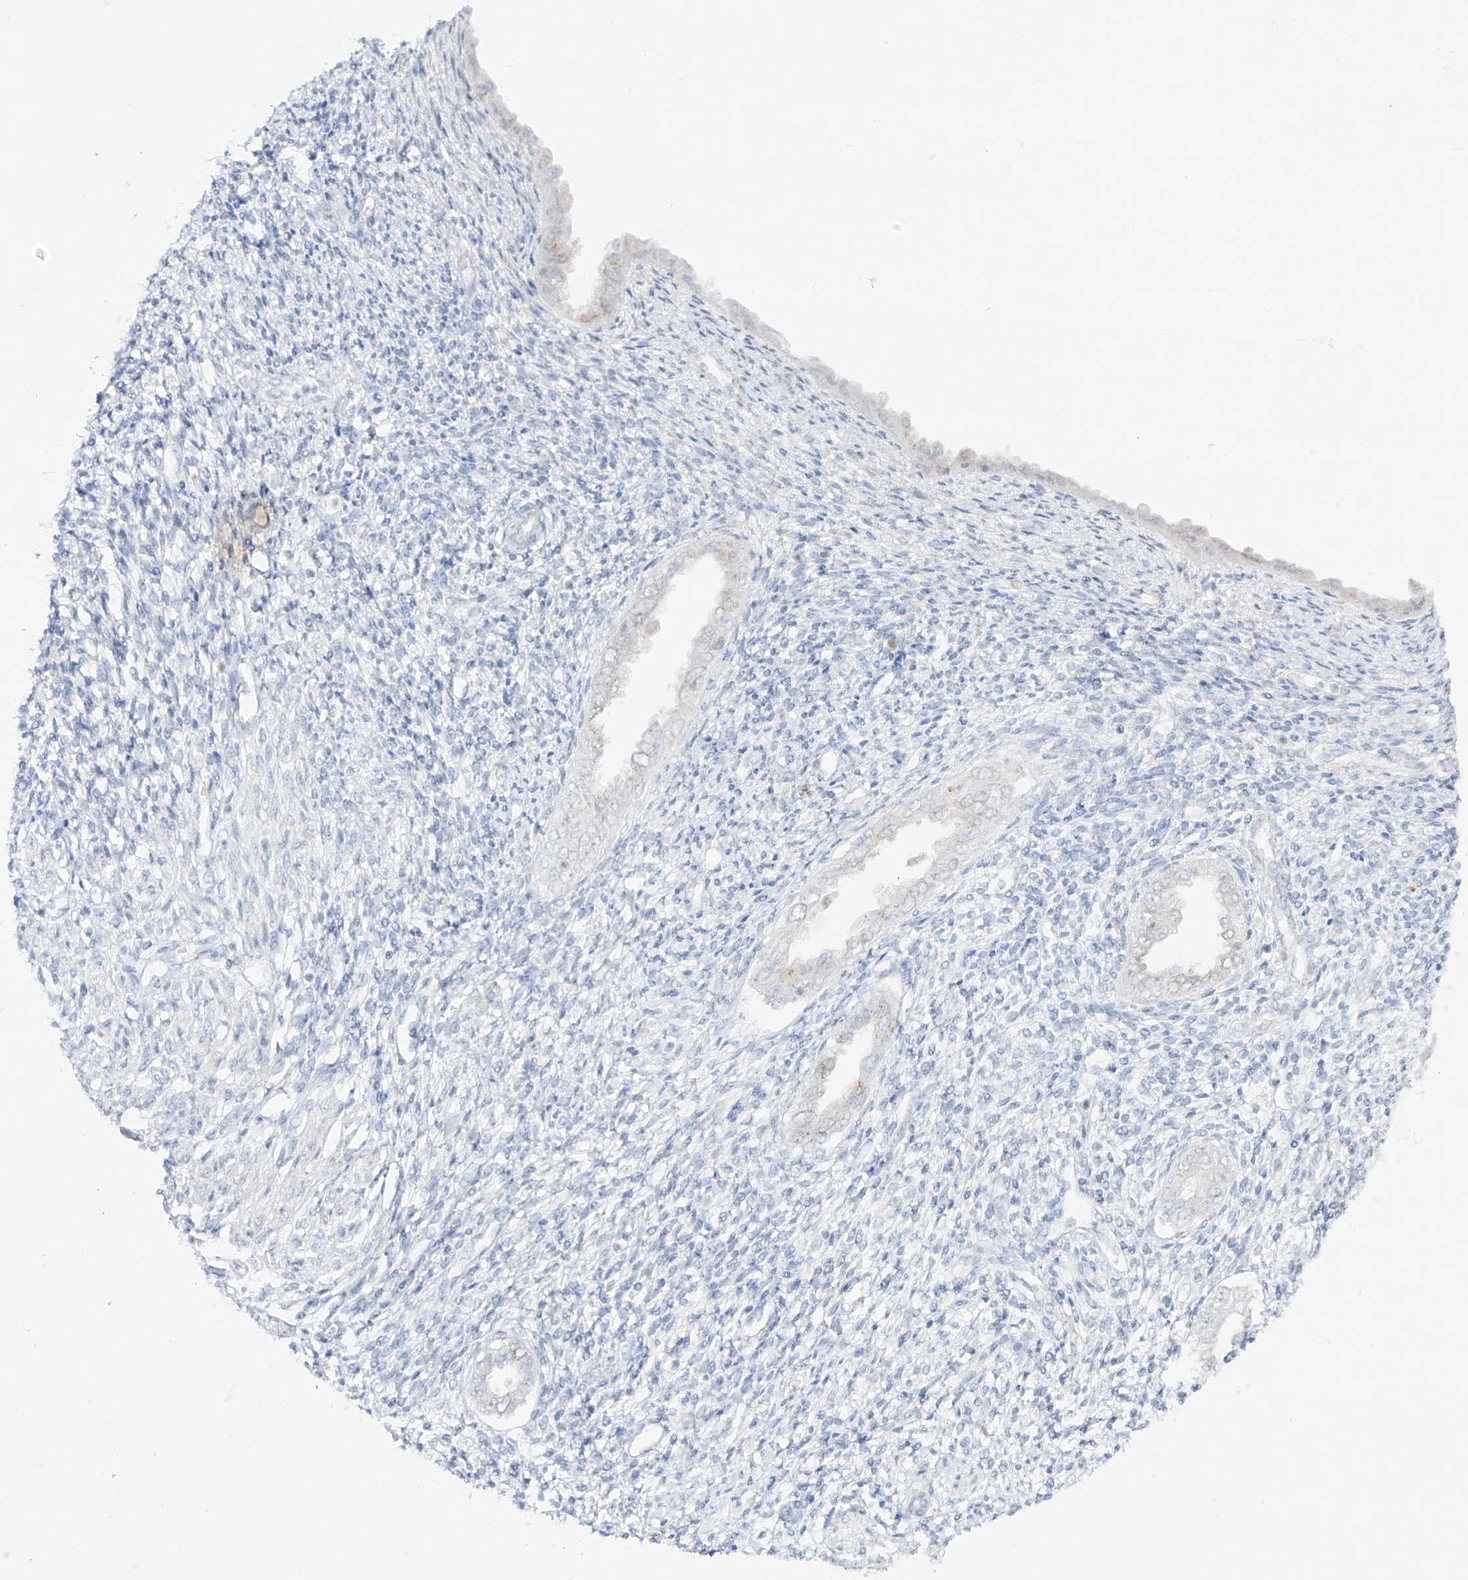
{"staining": {"intensity": "negative", "quantity": "none", "location": "none"}, "tissue": "endometrium", "cell_type": "Cells in endometrial stroma", "image_type": "normal", "snomed": [{"axis": "morphology", "description": "Normal tissue, NOS"}, {"axis": "topography", "description": "Endometrium"}], "caption": "Image shows no protein positivity in cells in endometrial stroma of benign endometrium. (DAB (3,3'-diaminobenzidine) IHC with hematoxylin counter stain).", "gene": "BSDC1", "patient": {"sex": "female", "age": 66}}